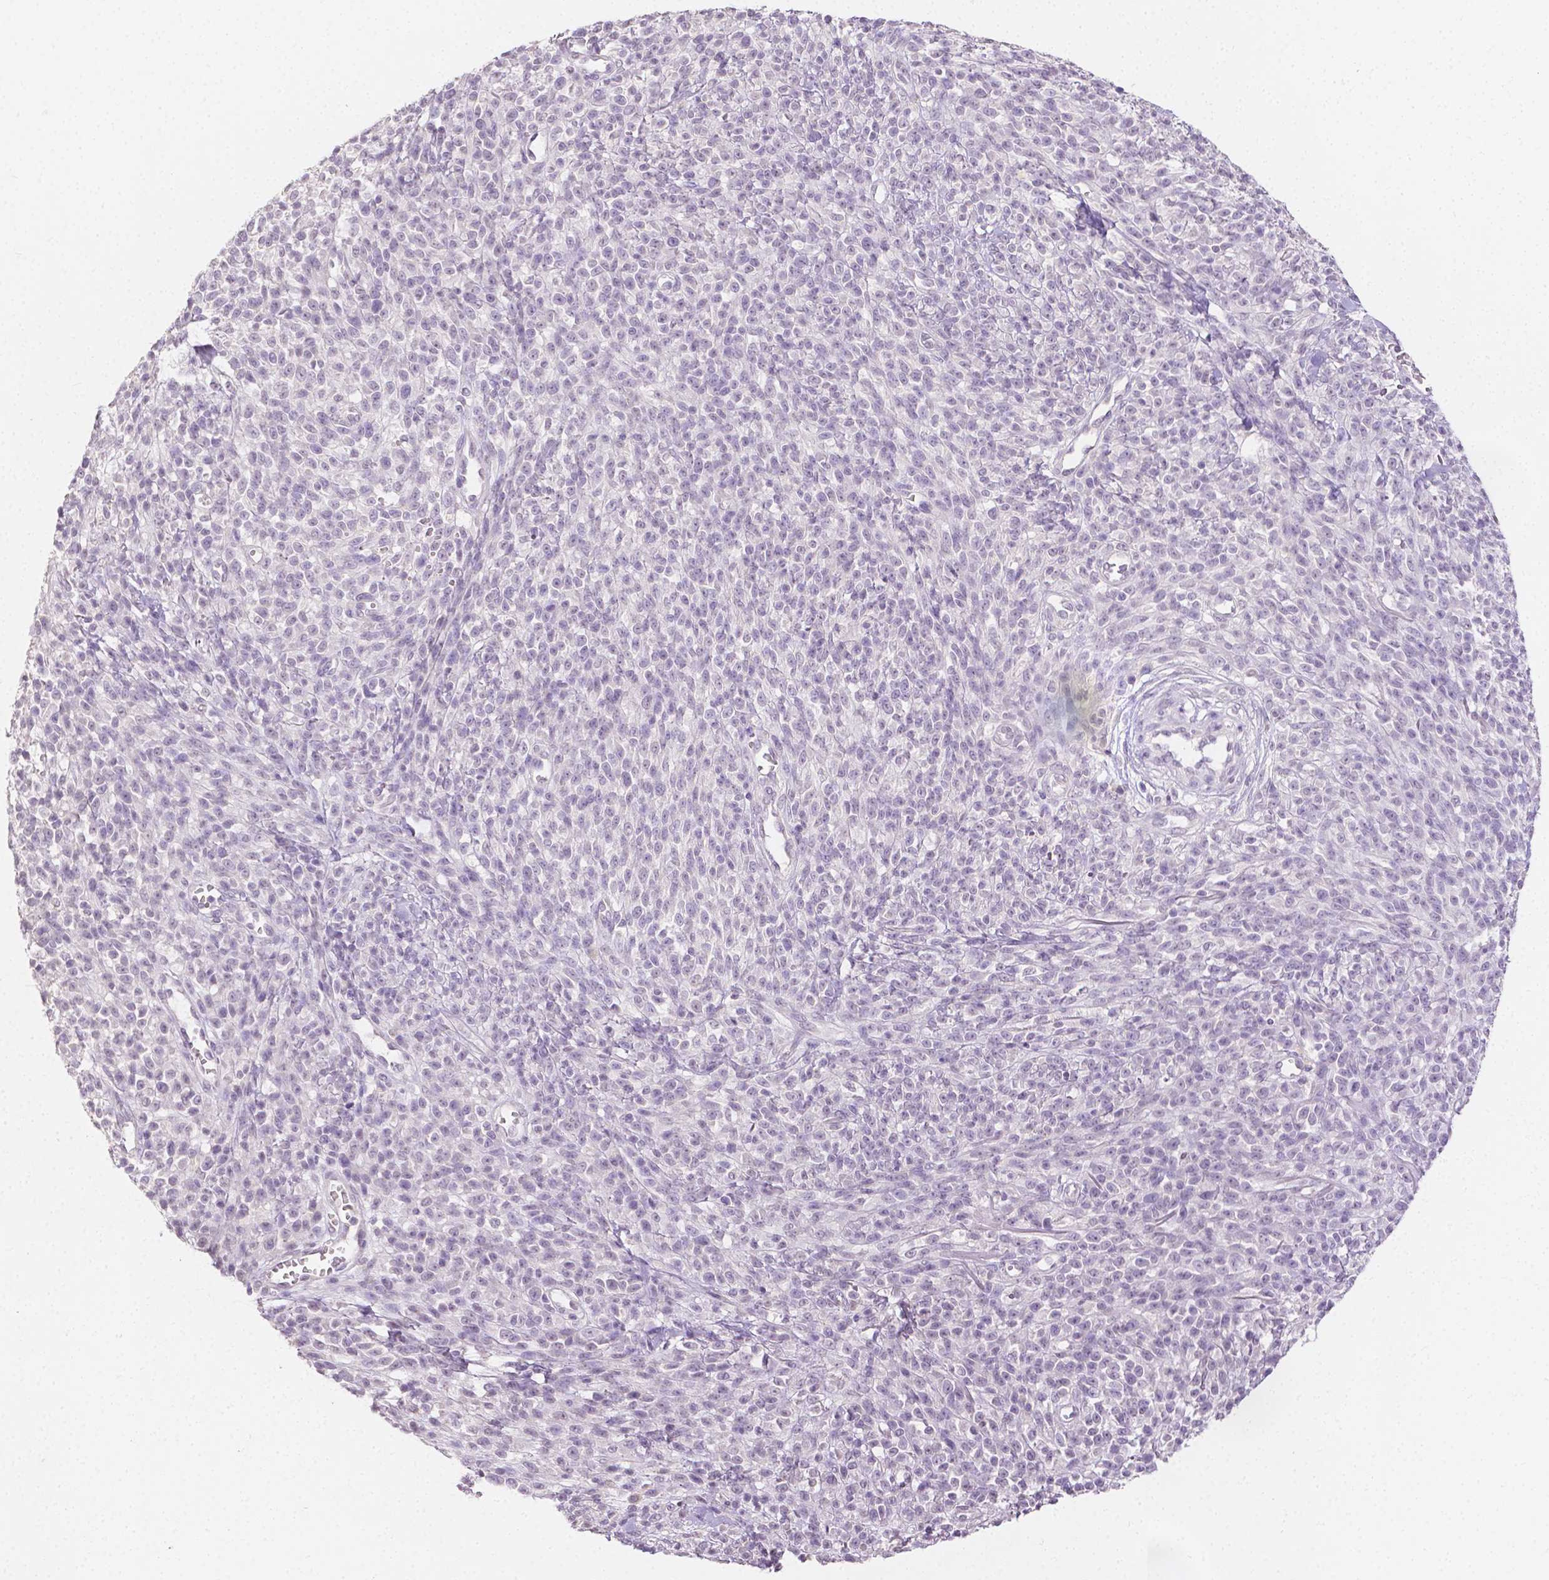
{"staining": {"intensity": "negative", "quantity": "none", "location": "none"}, "tissue": "melanoma", "cell_type": "Tumor cells", "image_type": "cancer", "snomed": [{"axis": "morphology", "description": "Malignant melanoma, NOS"}, {"axis": "topography", "description": "Skin"}, {"axis": "topography", "description": "Skin of trunk"}], "caption": "Tumor cells show no significant staining in malignant melanoma.", "gene": "TGM1", "patient": {"sex": "male", "age": 74}}